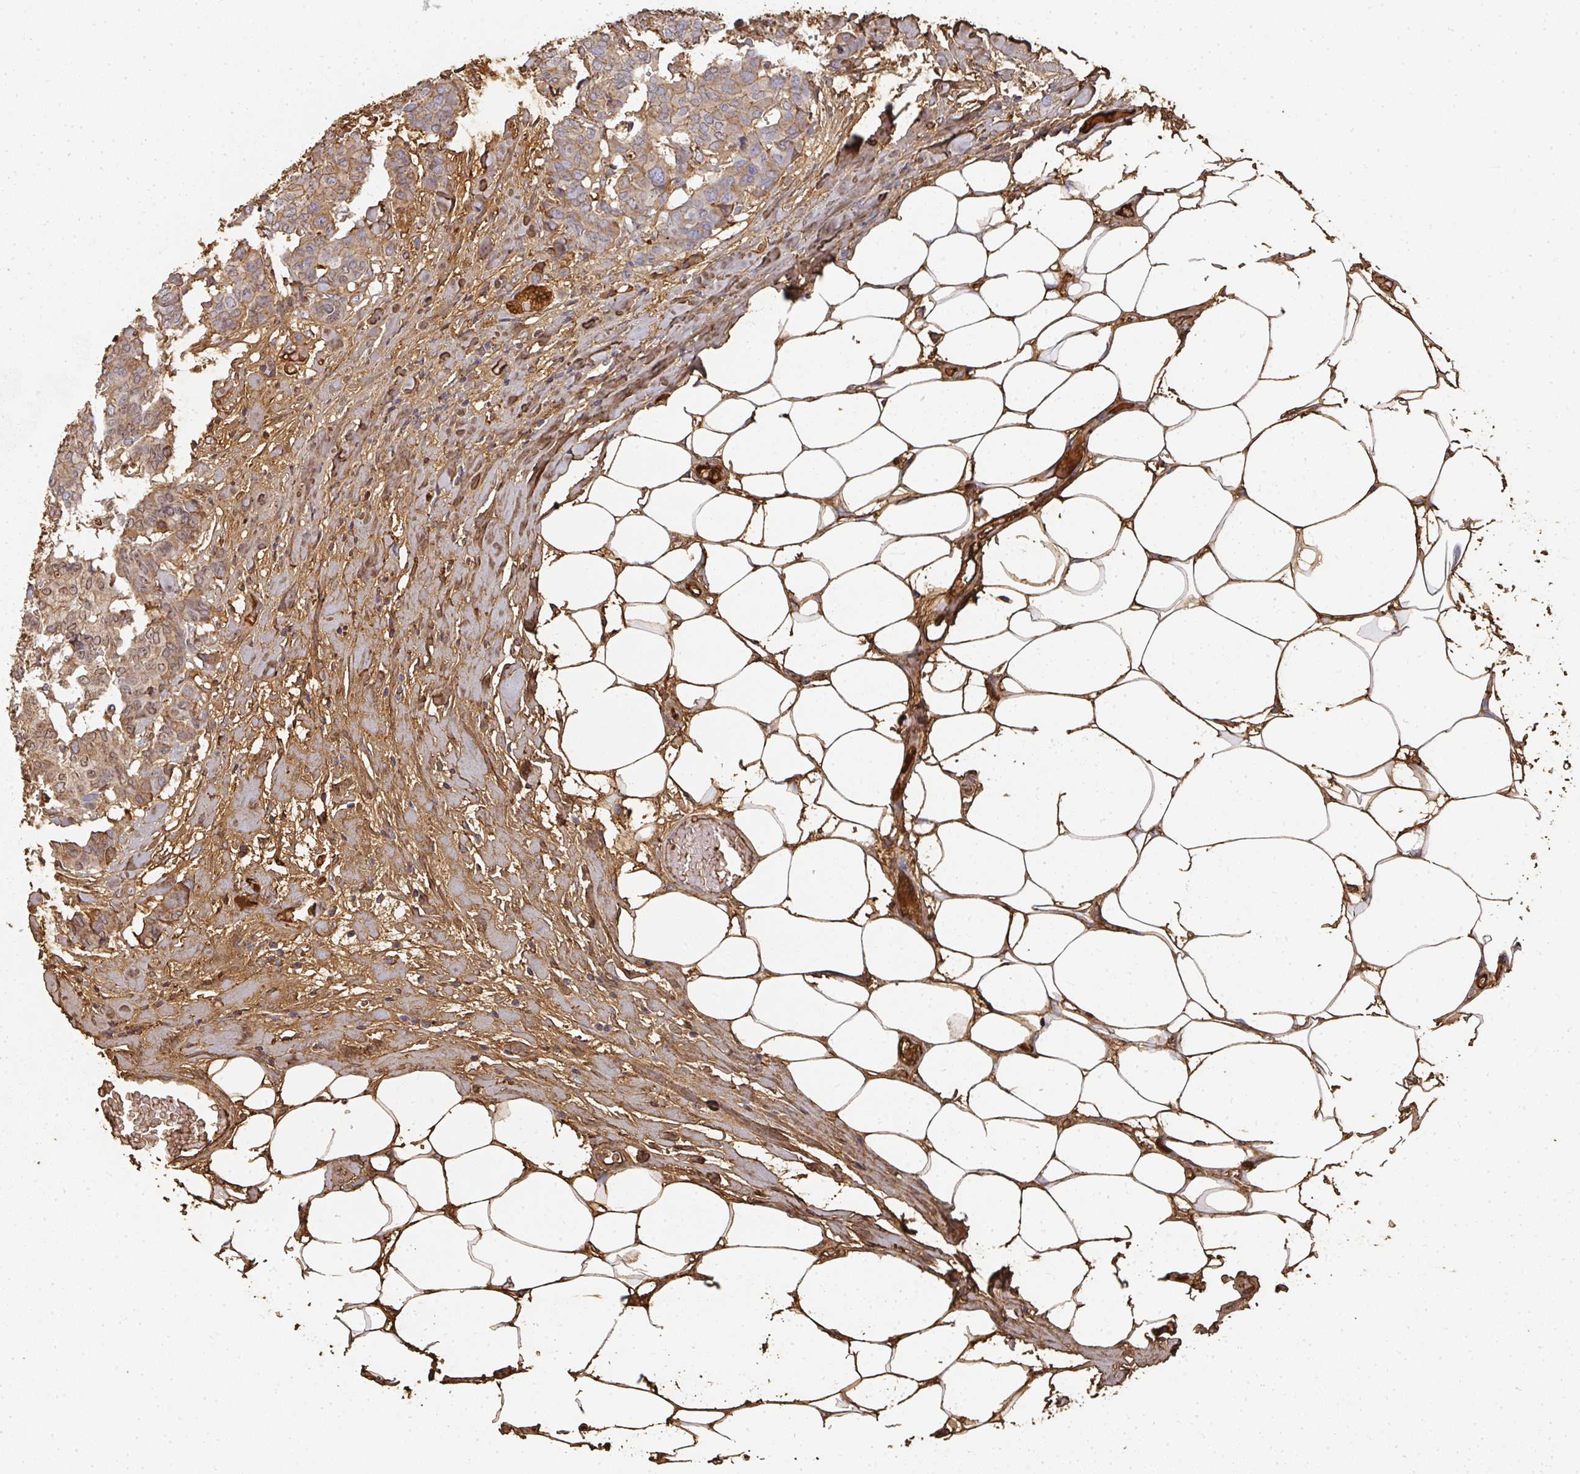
{"staining": {"intensity": "moderate", "quantity": "25%-75%", "location": "cytoplasmic/membranous"}, "tissue": "breast cancer", "cell_type": "Tumor cells", "image_type": "cancer", "snomed": [{"axis": "morphology", "description": "Duct carcinoma"}, {"axis": "topography", "description": "Breast"}], "caption": "A medium amount of moderate cytoplasmic/membranous staining is identified in approximately 25%-75% of tumor cells in infiltrating ductal carcinoma (breast) tissue. (DAB IHC with brightfield microscopy, high magnification).", "gene": "ALB", "patient": {"sex": "female", "age": 75}}